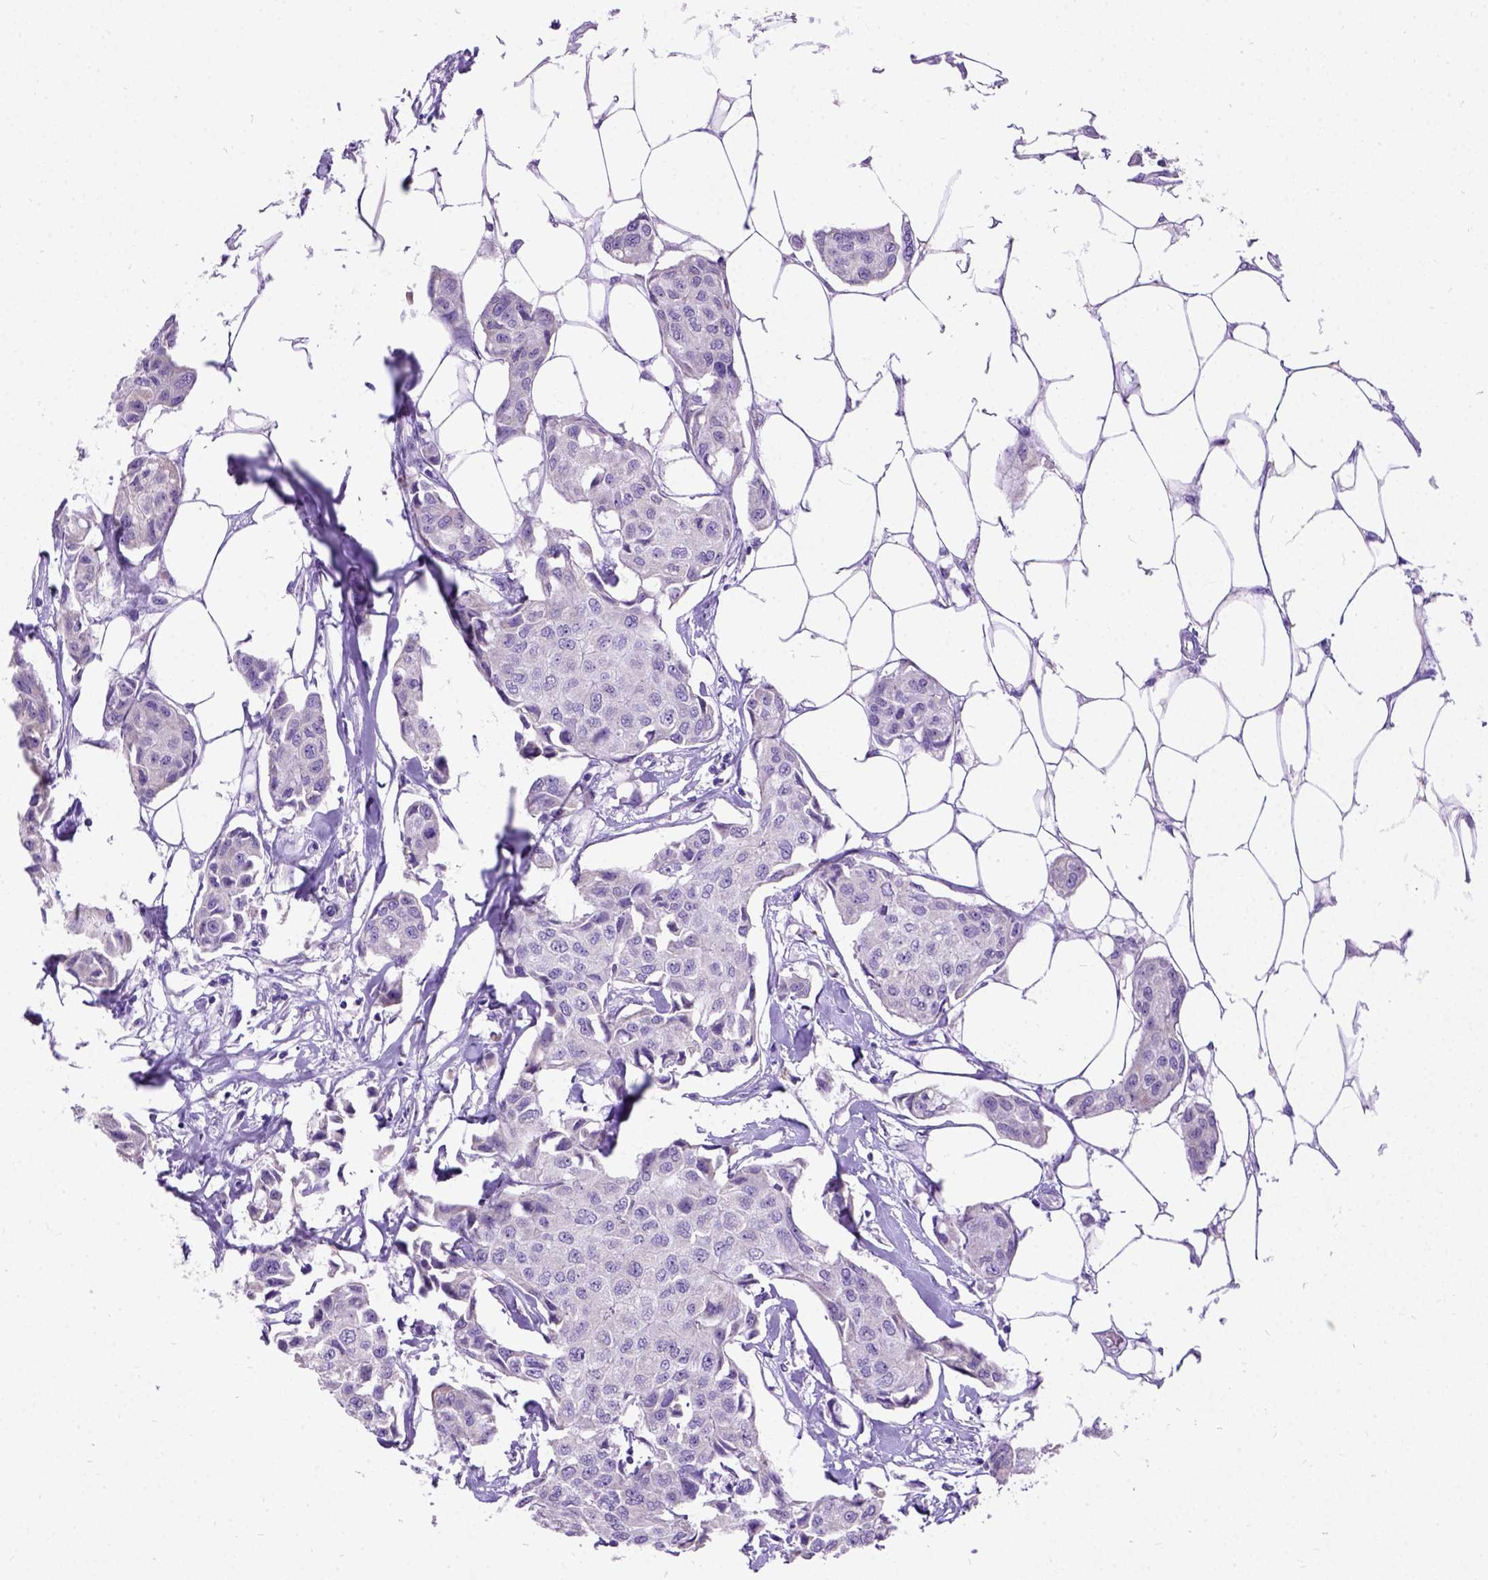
{"staining": {"intensity": "weak", "quantity": "<25%", "location": "cytoplasmic/membranous"}, "tissue": "breast cancer", "cell_type": "Tumor cells", "image_type": "cancer", "snomed": [{"axis": "morphology", "description": "Duct carcinoma"}, {"axis": "topography", "description": "Breast"}, {"axis": "topography", "description": "Lymph node"}], "caption": "Immunohistochemistry of breast cancer shows no positivity in tumor cells. Brightfield microscopy of immunohistochemistry stained with DAB (brown) and hematoxylin (blue), captured at high magnification.", "gene": "NEUROD4", "patient": {"sex": "female", "age": 80}}